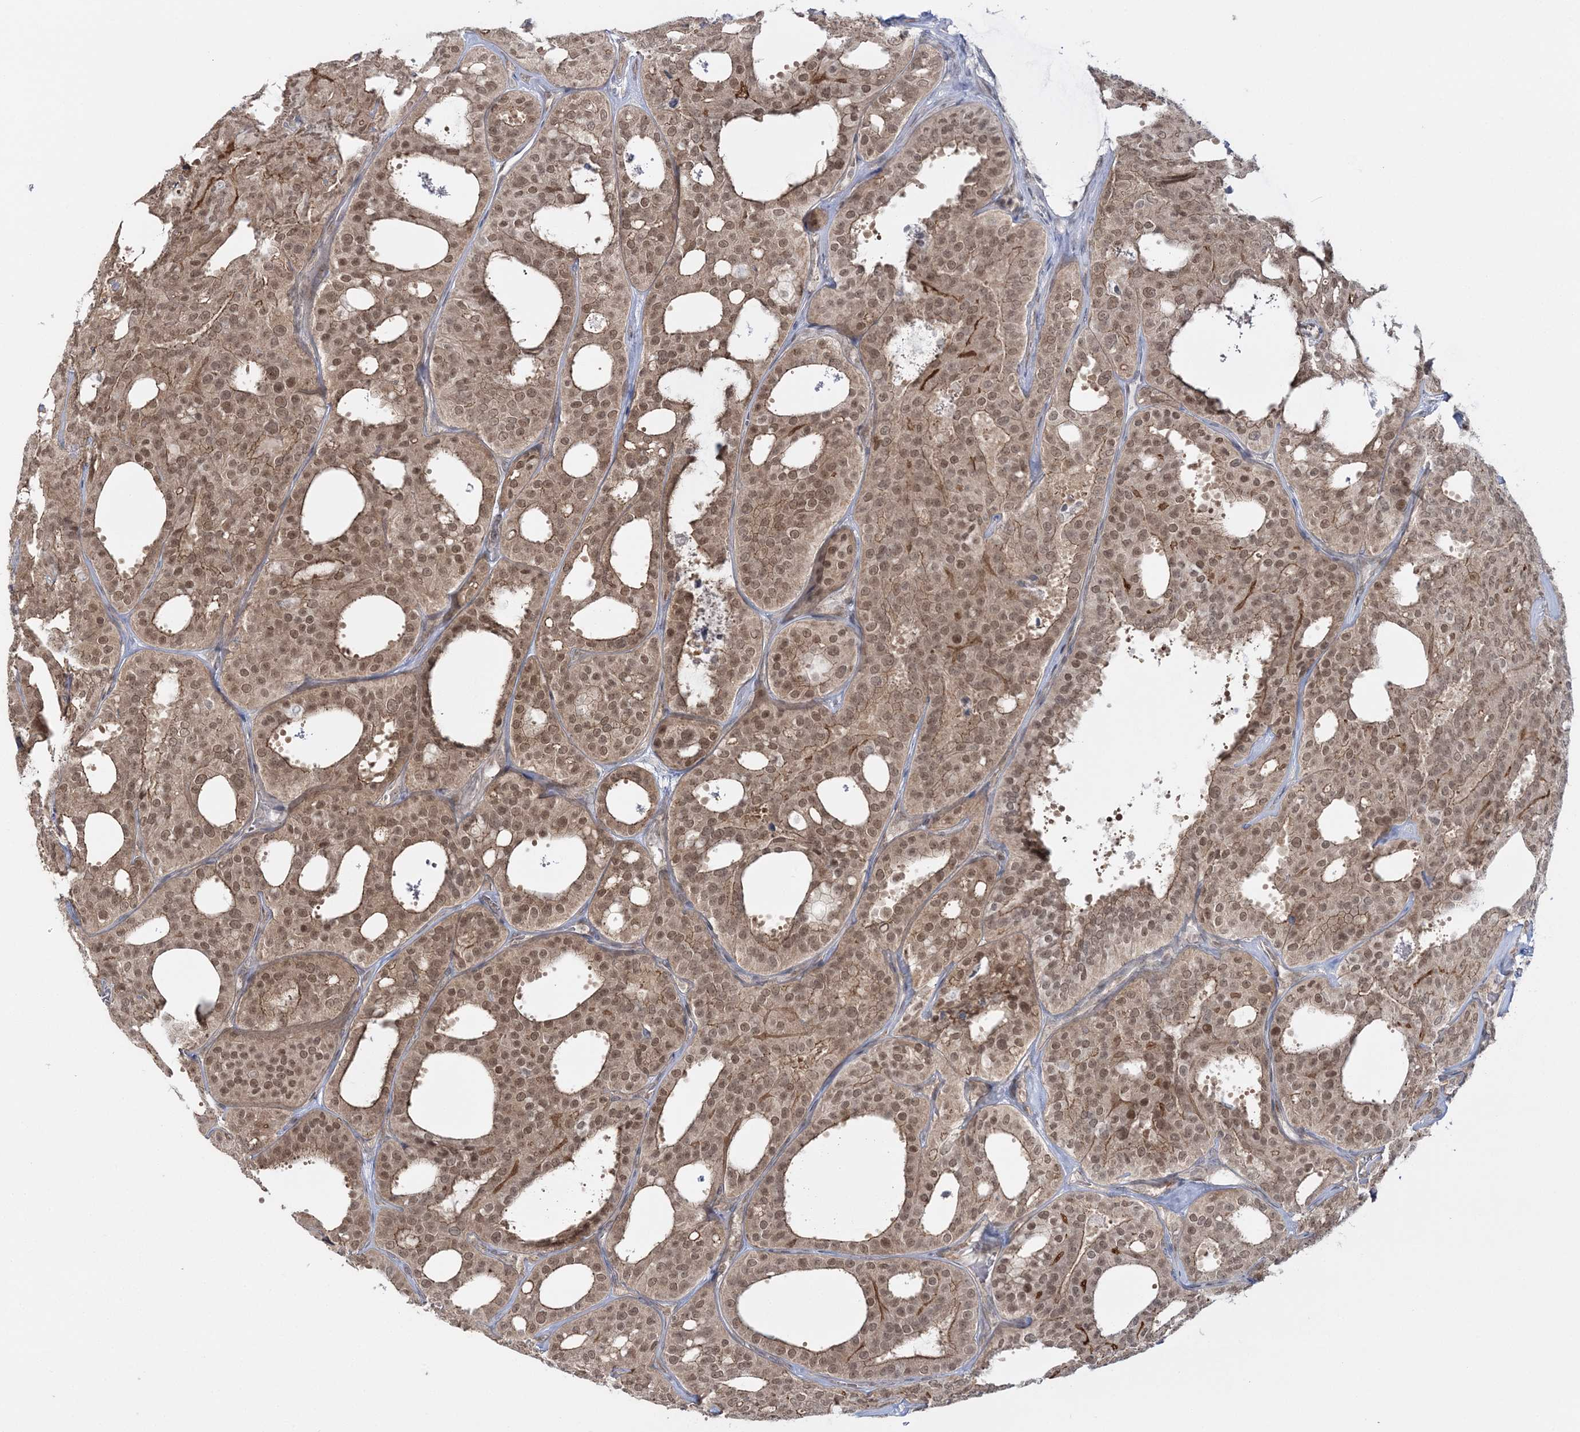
{"staining": {"intensity": "moderate", "quantity": ">75%", "location": "cytoplasmic/membranous,nuclear"}, "tissue": "thyroid cancer", "cell_type": "Tumor cells", "image_type": "cancer", "snomed": [{"axis": "morphology", "description": "Follicular adenoma carcinoma, NOS"}, {"axis": "topography", "description": "Thyroid gland"}], "caption": "Immunohistochemical staining of thyroid cancer reveals moderate cytoplasmic/membranous and nuclear protein staining in approximately >75% of tumor cells.", "gene": "ZFAND6", "patient": {"sex": "male", "age": 75}}